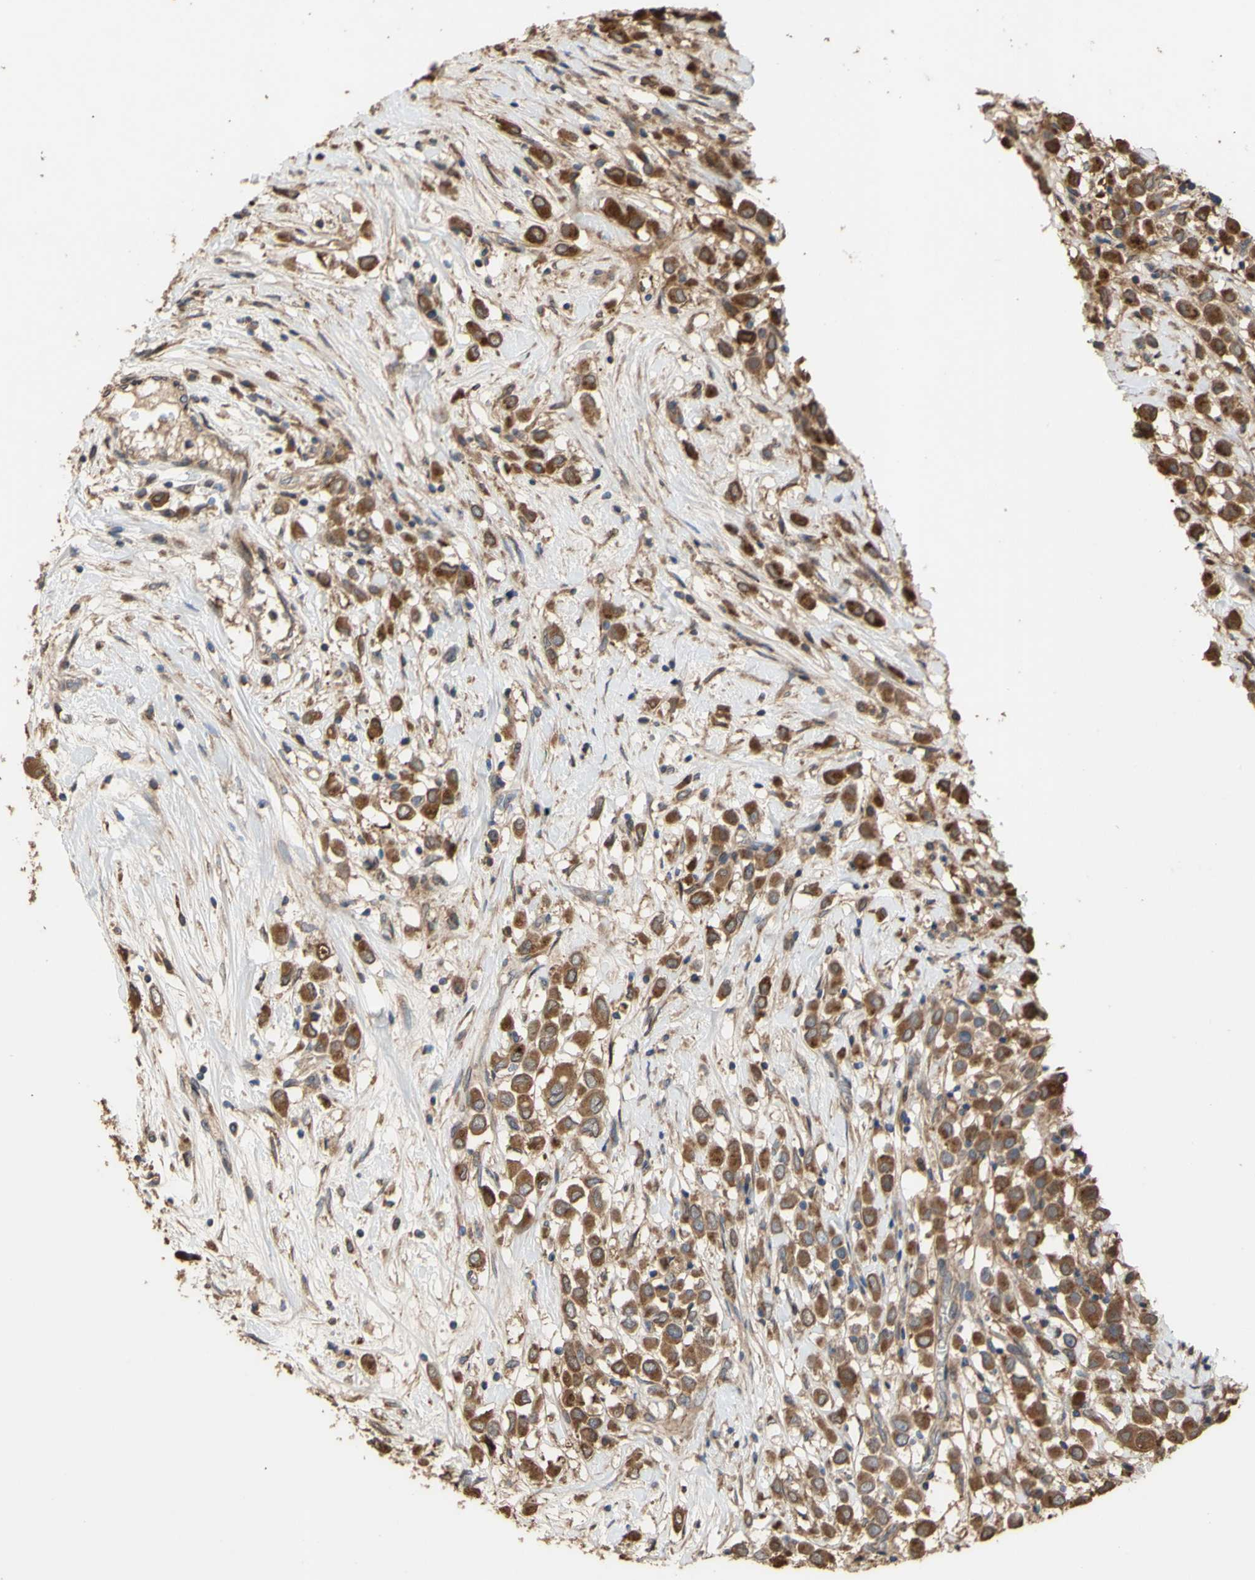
{"staining": {"intensity": "moderate", "quantity": ">75%", "location": "cytoplasmic/membranous"}, "tissue": "breast cancer", "cell_type": "Tumor cells", "image_type": "cancer", "snomed": [{"axis": "morphology", "description": "Duct carcinoma"}, {"axis": "topography", "description": "Breast"}], "caption": "Moderate cytoplasmic/membranous positivity is identified in about >75% of tumor cells in breast cancer (infiltrating ductal carcinoma).", "gene": "NECTIN3", "patient": {"sex": "female", "age": 61}}